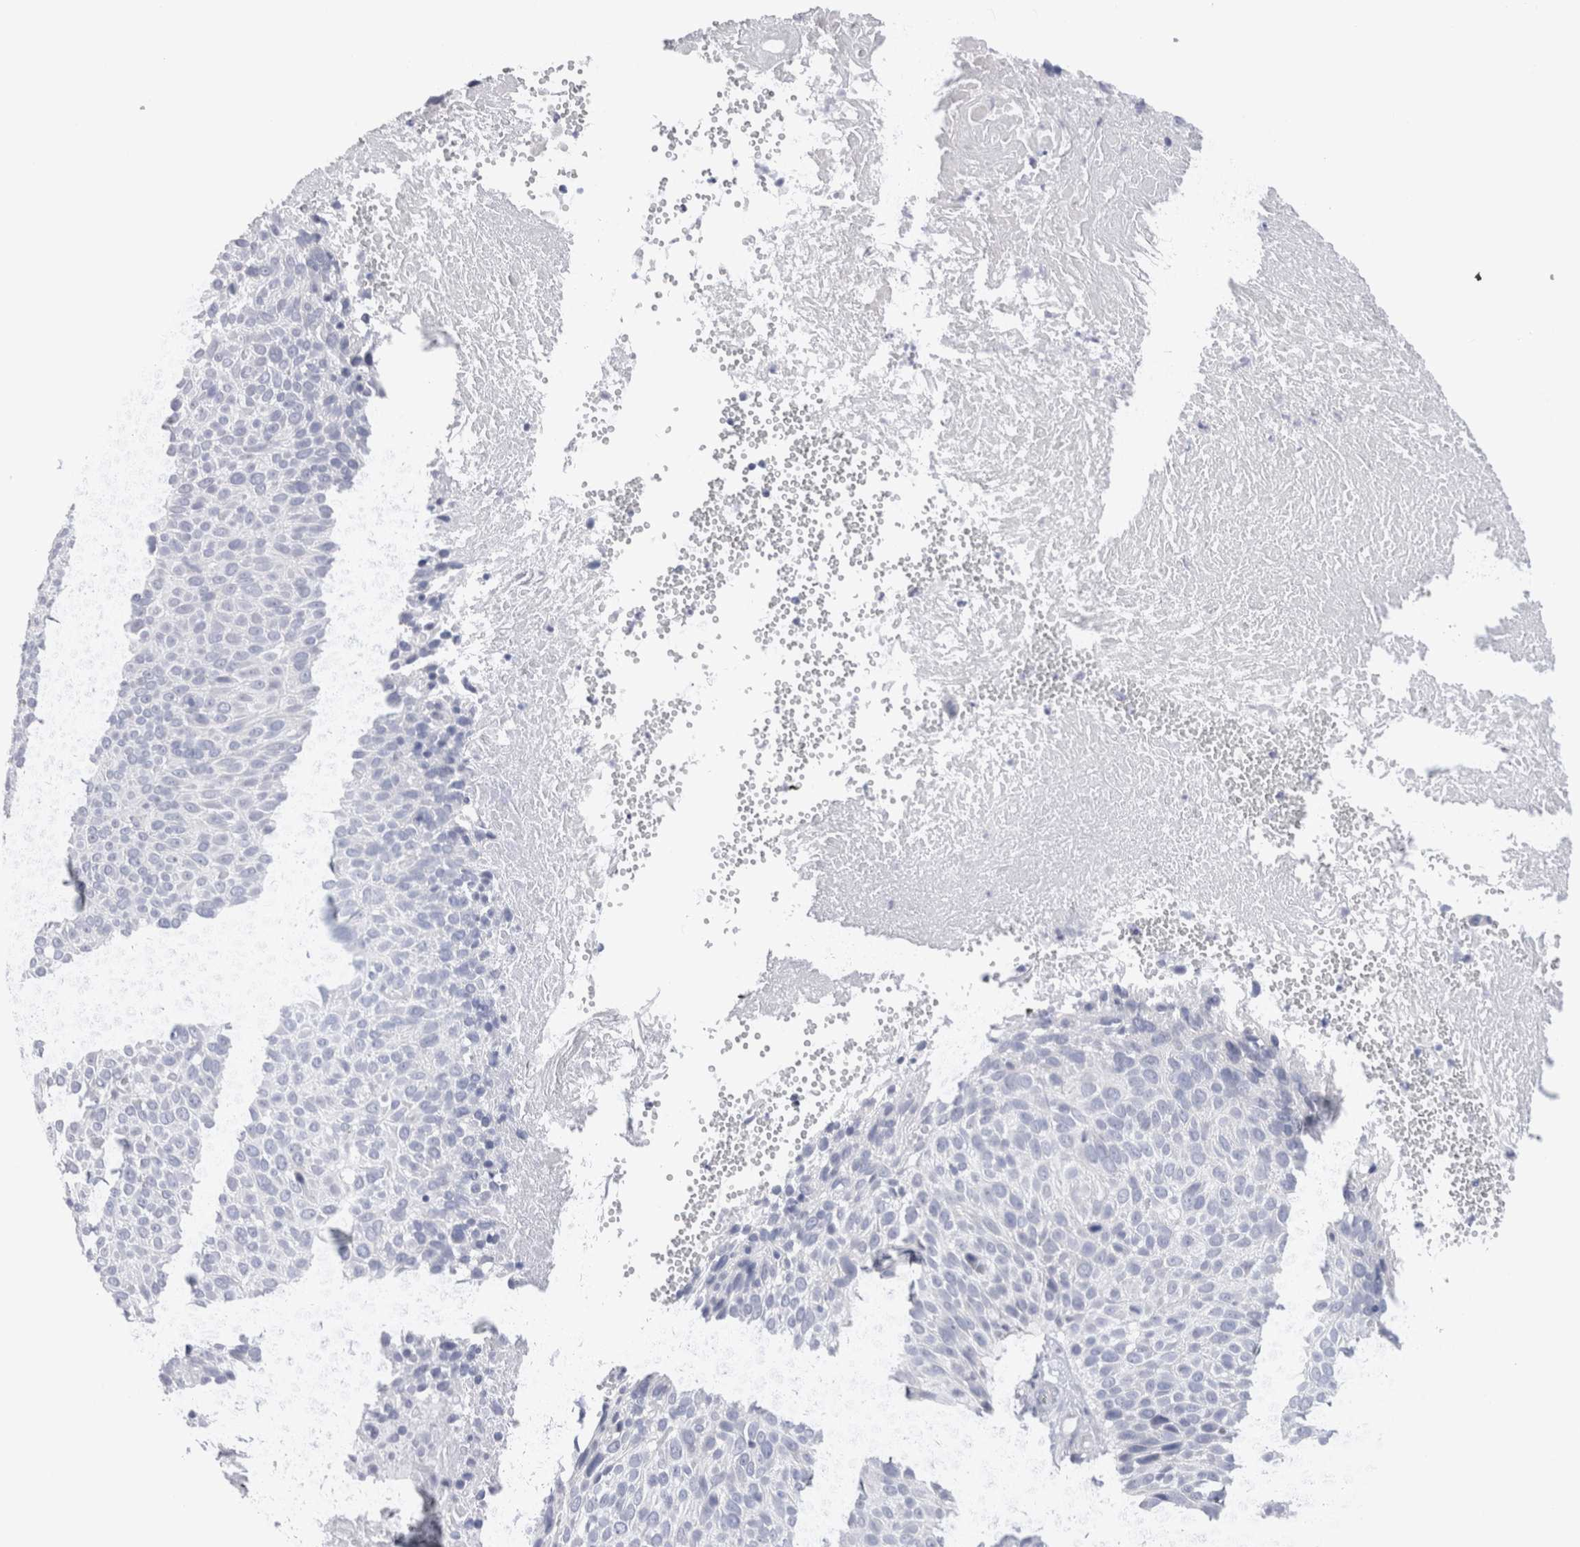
{"staining": {"intensity": "negative", "quantity": "none", "location": "none"}, "tissue": "cervical cancer", "cell_type": "Tumor cells", "image_type": "cancer", "snomed": [{"axis": "morphology", "description": "Squamous cell carcinoma, NOS"}, {"axis": "topography", "description": "Cervix"}], "caption": "The image reveals no significant positivity in tumor cells of squamous cell carcinoma (cervical). (Immunohistochemistry, brightfield microscopy, high magnification).", "gene": "C9orf50", "patient": {"sex": "female", "age": 74}}